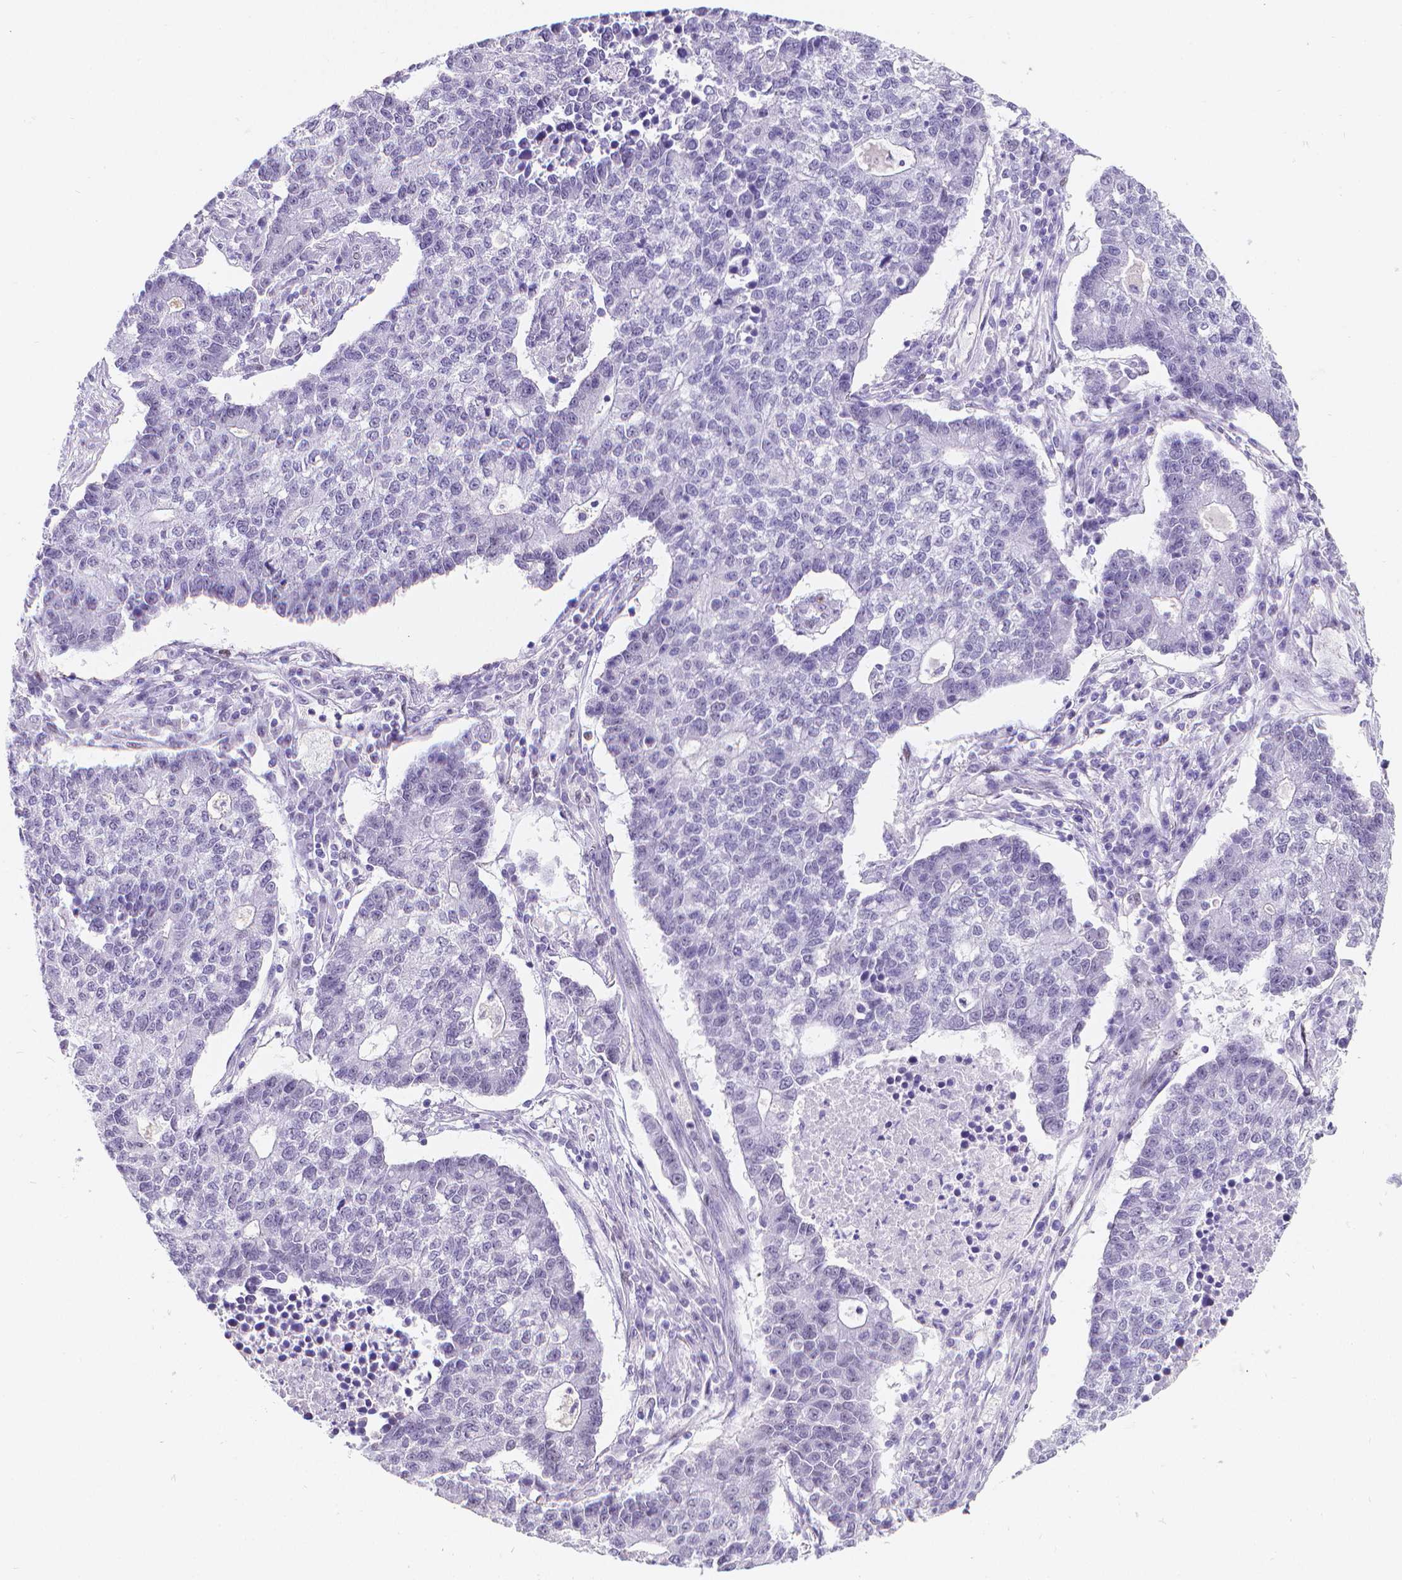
{"staining": {"intensity": "negative", "quantity": "none", "location": "none"}, "tissue": "lung cancer", "cell_type": "Tumor cells", "image_type": "cancer", "snomed": [{"axis": "morphology", "description": "Adenocarcinoma, NOS"}, {"axis": "topography", "description": "Lung"}], "caption": "The histopathology image shows no staining of tumor cells in adenocarcinoma (lung).", "gene": "MEF2C", "patient": {"sex": "male", "age": 57}}